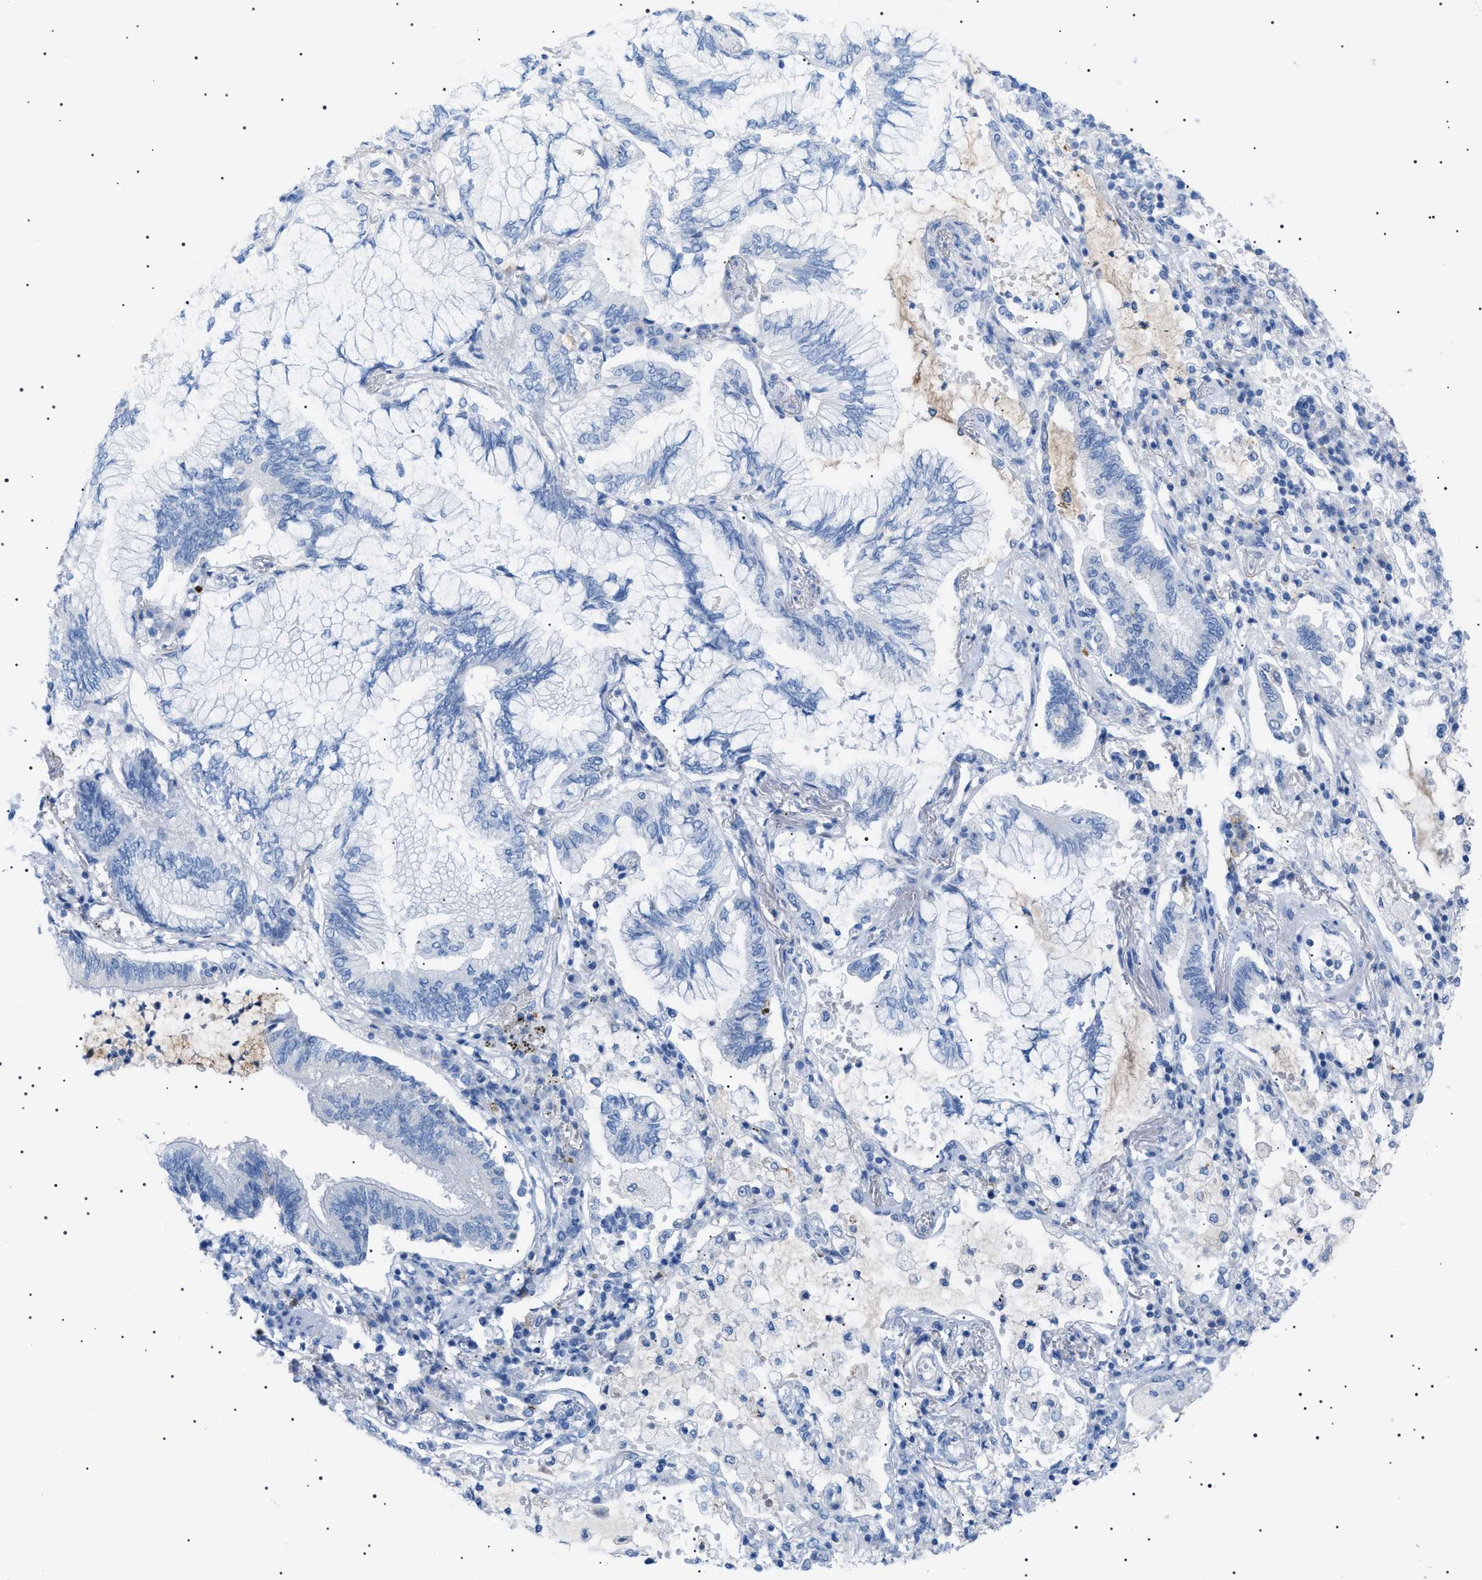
{"staining": {"intensity": "negative", "quantity": "none", "location": "none"}, "tissue": "lung cancer", "cell_type": "Tumor cells", "image_type": "cancer", "snomed": [{"axis": "morphology", "description": "Normal tissue, NOS"}, {"axis": "morphology", "description": "Adenocarcinoma, NOS"}, {"axis": "topography", "description": "Bronchus"}, {"axis": "topography", "description": "Lung"}], "caption": "A micrograph of lung cancer (adenocarcinoma) stained for a protein shows no brown staining in tumor cells.", "gene": "LPA", "patient": {"sex": "female", "age": 70}}